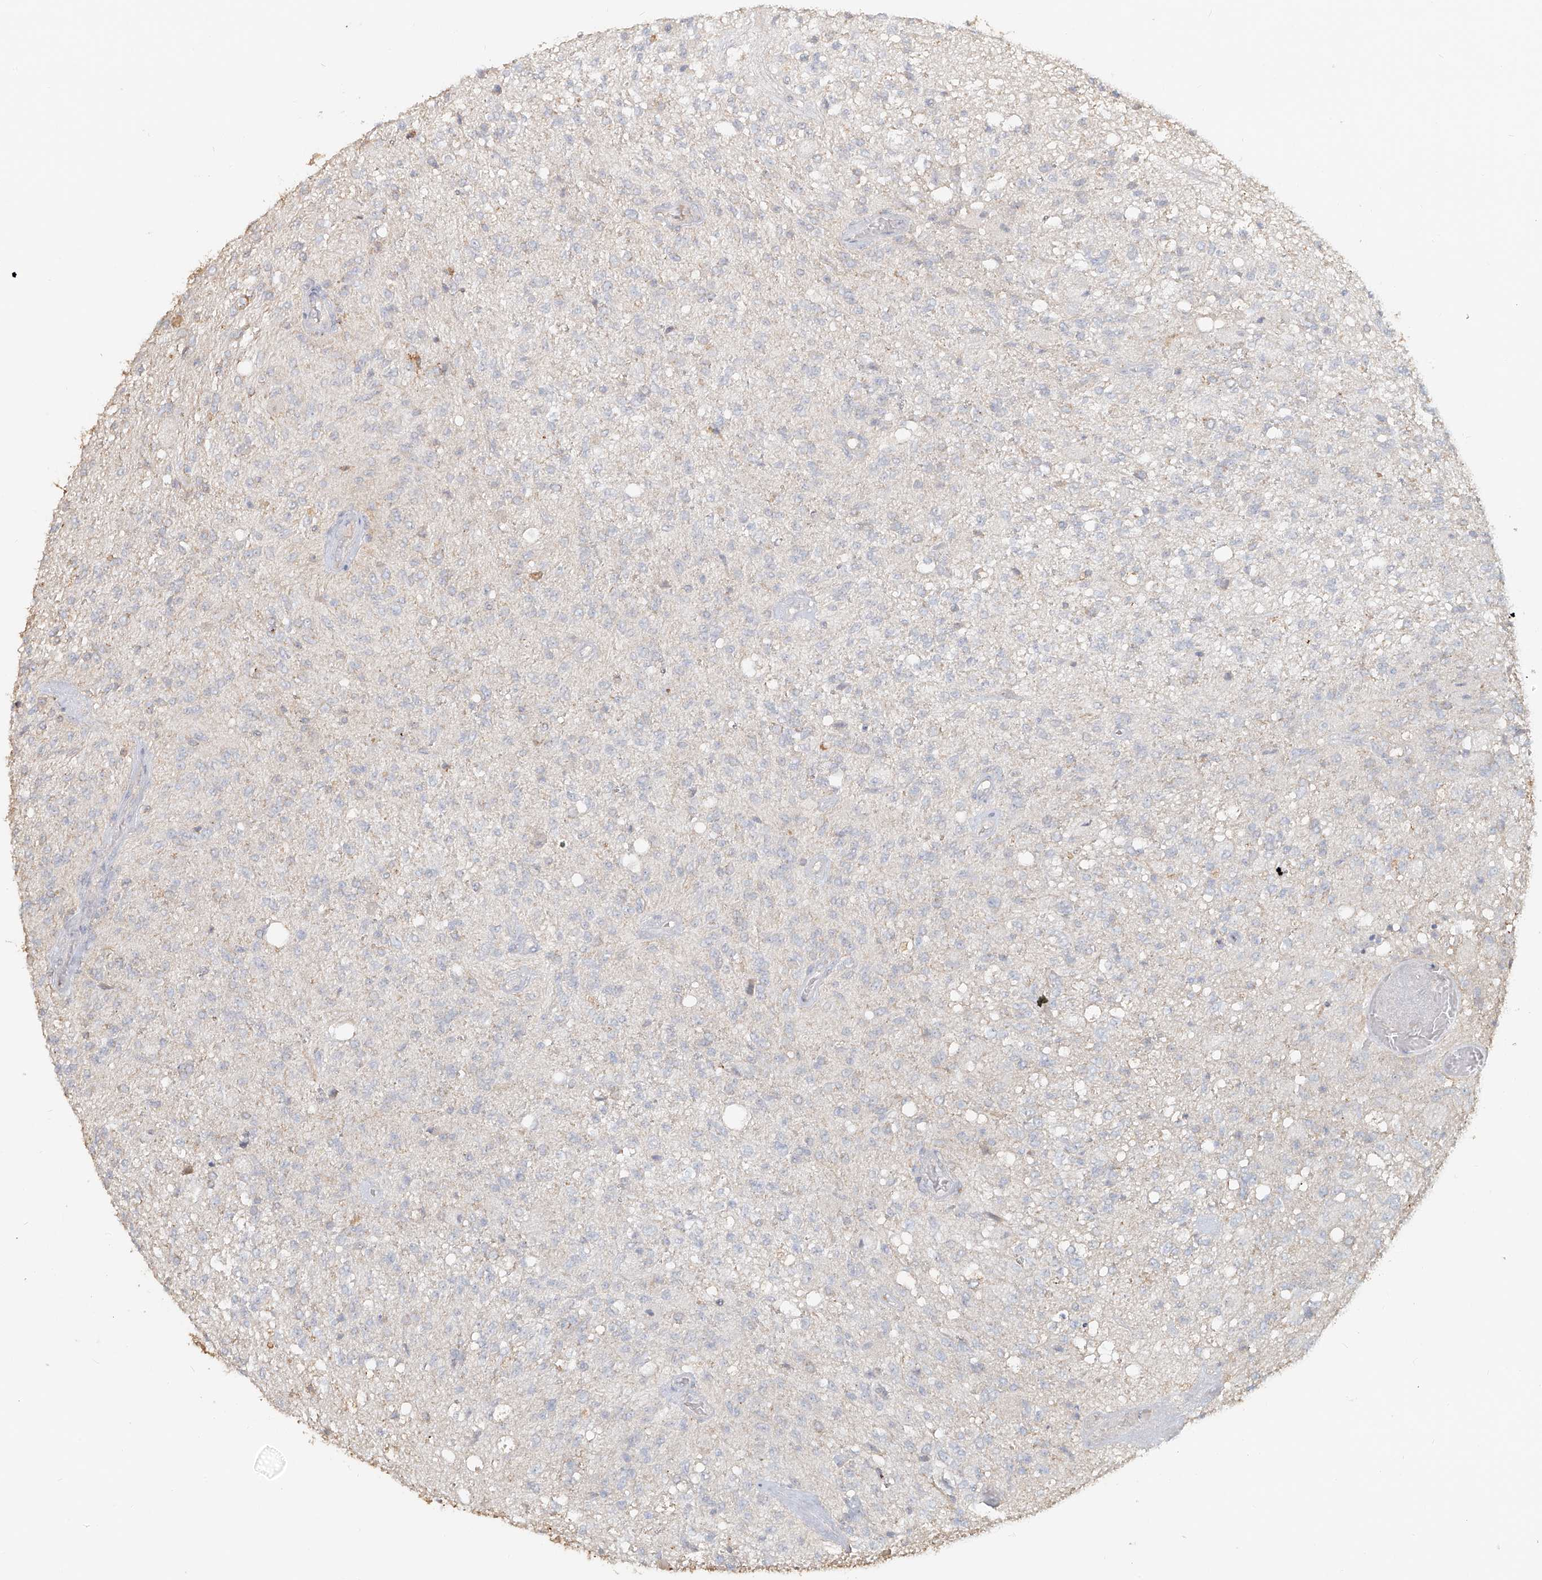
{"staining": {"intensity": "negative", "quantity": "none", "location": "none"}, "tissue": "glioma", "cell_type": "Tumor cells", "image_type": "cancer", "snomed": [{"axis": "morphology", "description": "Normal tissue, NOS"}, {"axis": "morphology", "description": "Glioma, malignant, High grade"}, {"axis": "topography", "description": "Cerebral cortex"}], "caption": "Tumor cells show no significant positivity in glioma.", "gene": "NPHS1", "patient": {"sex": "male", "age": 77}}